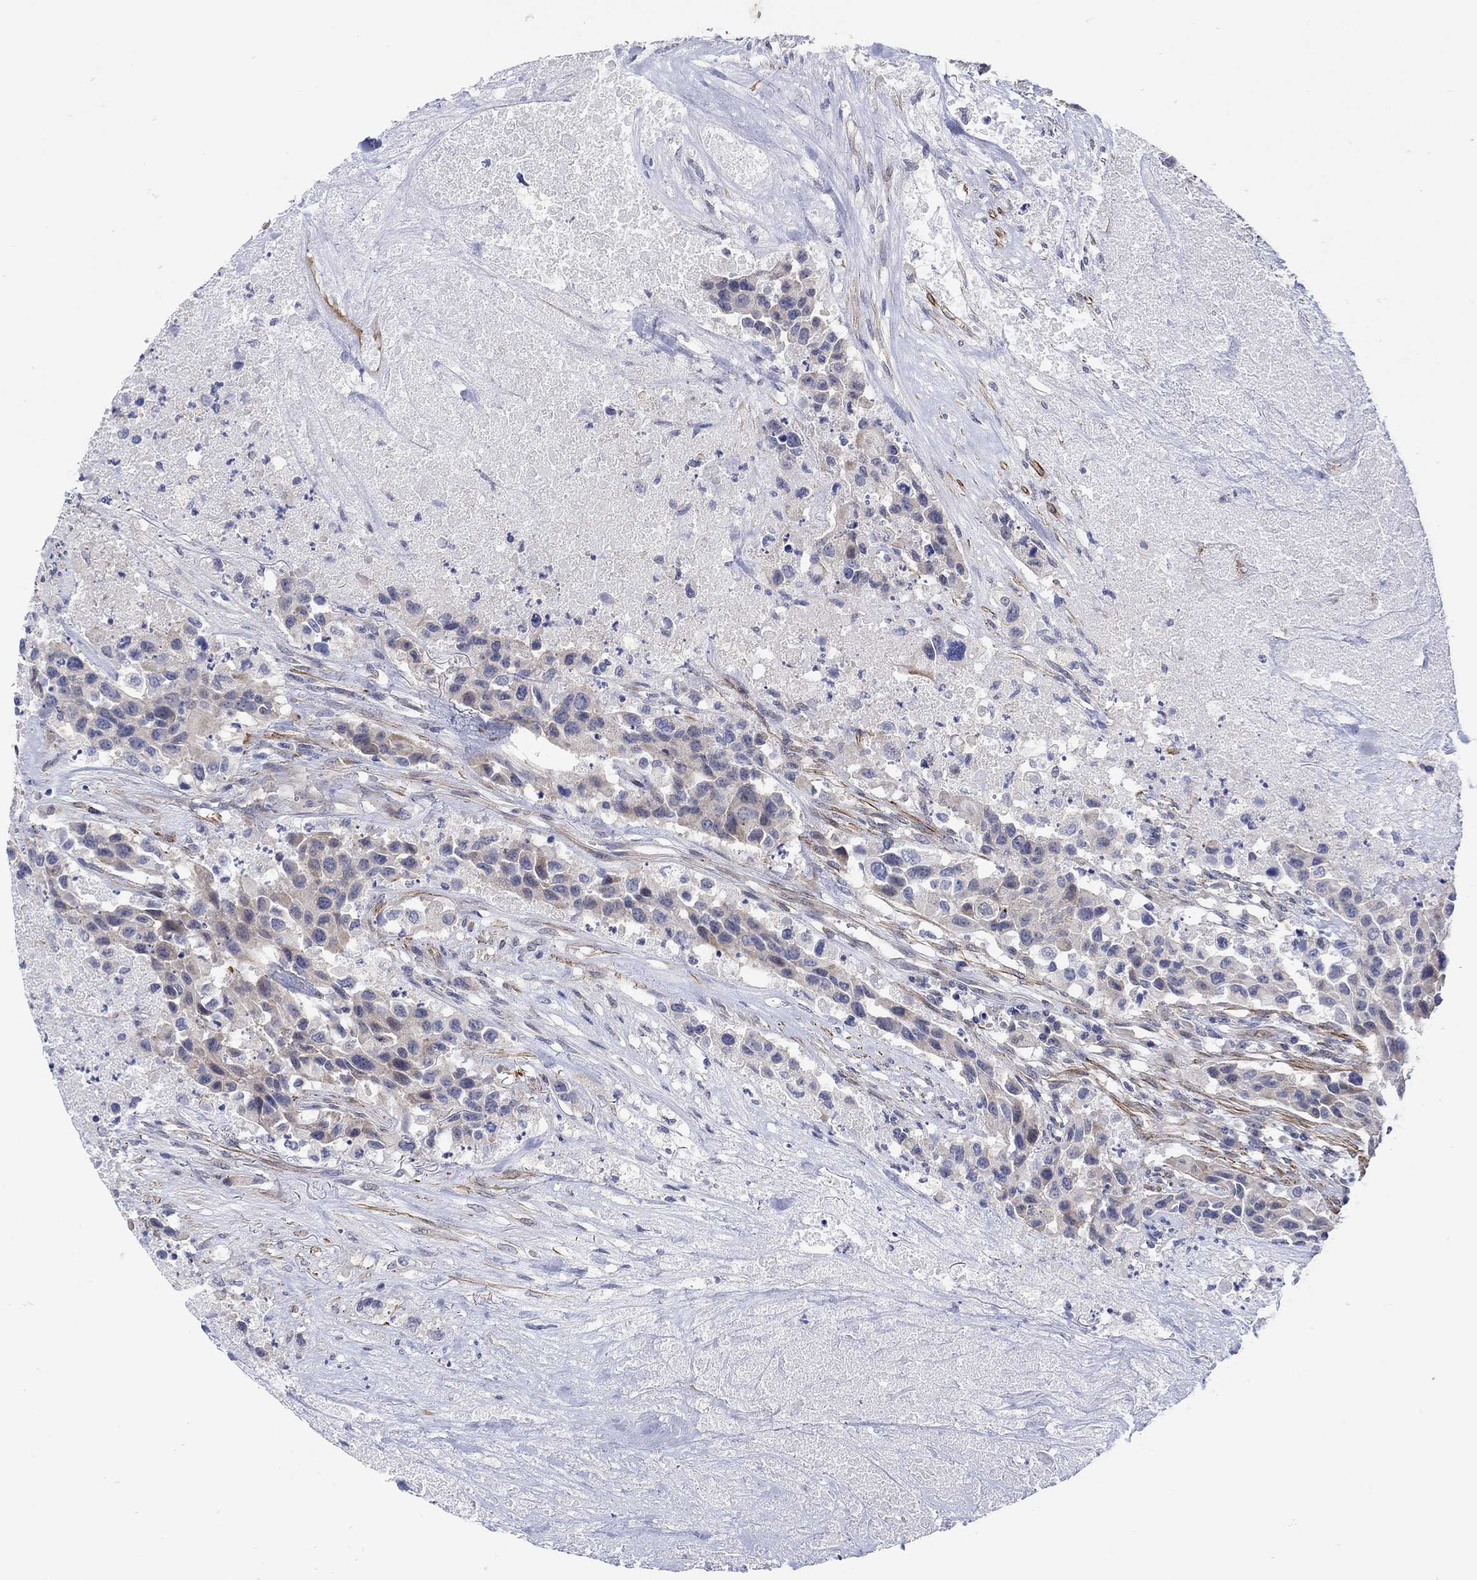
{"staining": {"intensity": "weak", "quantity": "<25%", "location": "cytoplasmic/membranous"}, "tissue": "urothelial cancer", "cell_type": "Tumor cells", "image_type": "cancer", "snomed": [{"axis": "morphology", "description": "Urothelial carcinoma, High grade"}, {"axis": "topography", "description": "Urinary bladder"}], "caption": "An immunohistochemistry (IHC) histopathology image of high-grade urothelial carcinoma is shown. There is no staining in tumor cells of high-grade urothelial carcinoma. Brightfield microscopy of immunohistochemistry stained with DAB (3,3'-diaminobenzidine) (brown) and hematoxylin (blue), captured at high magnification.", "gene": "SCN7A", "patient": {"sex": "female", "age": 73}}